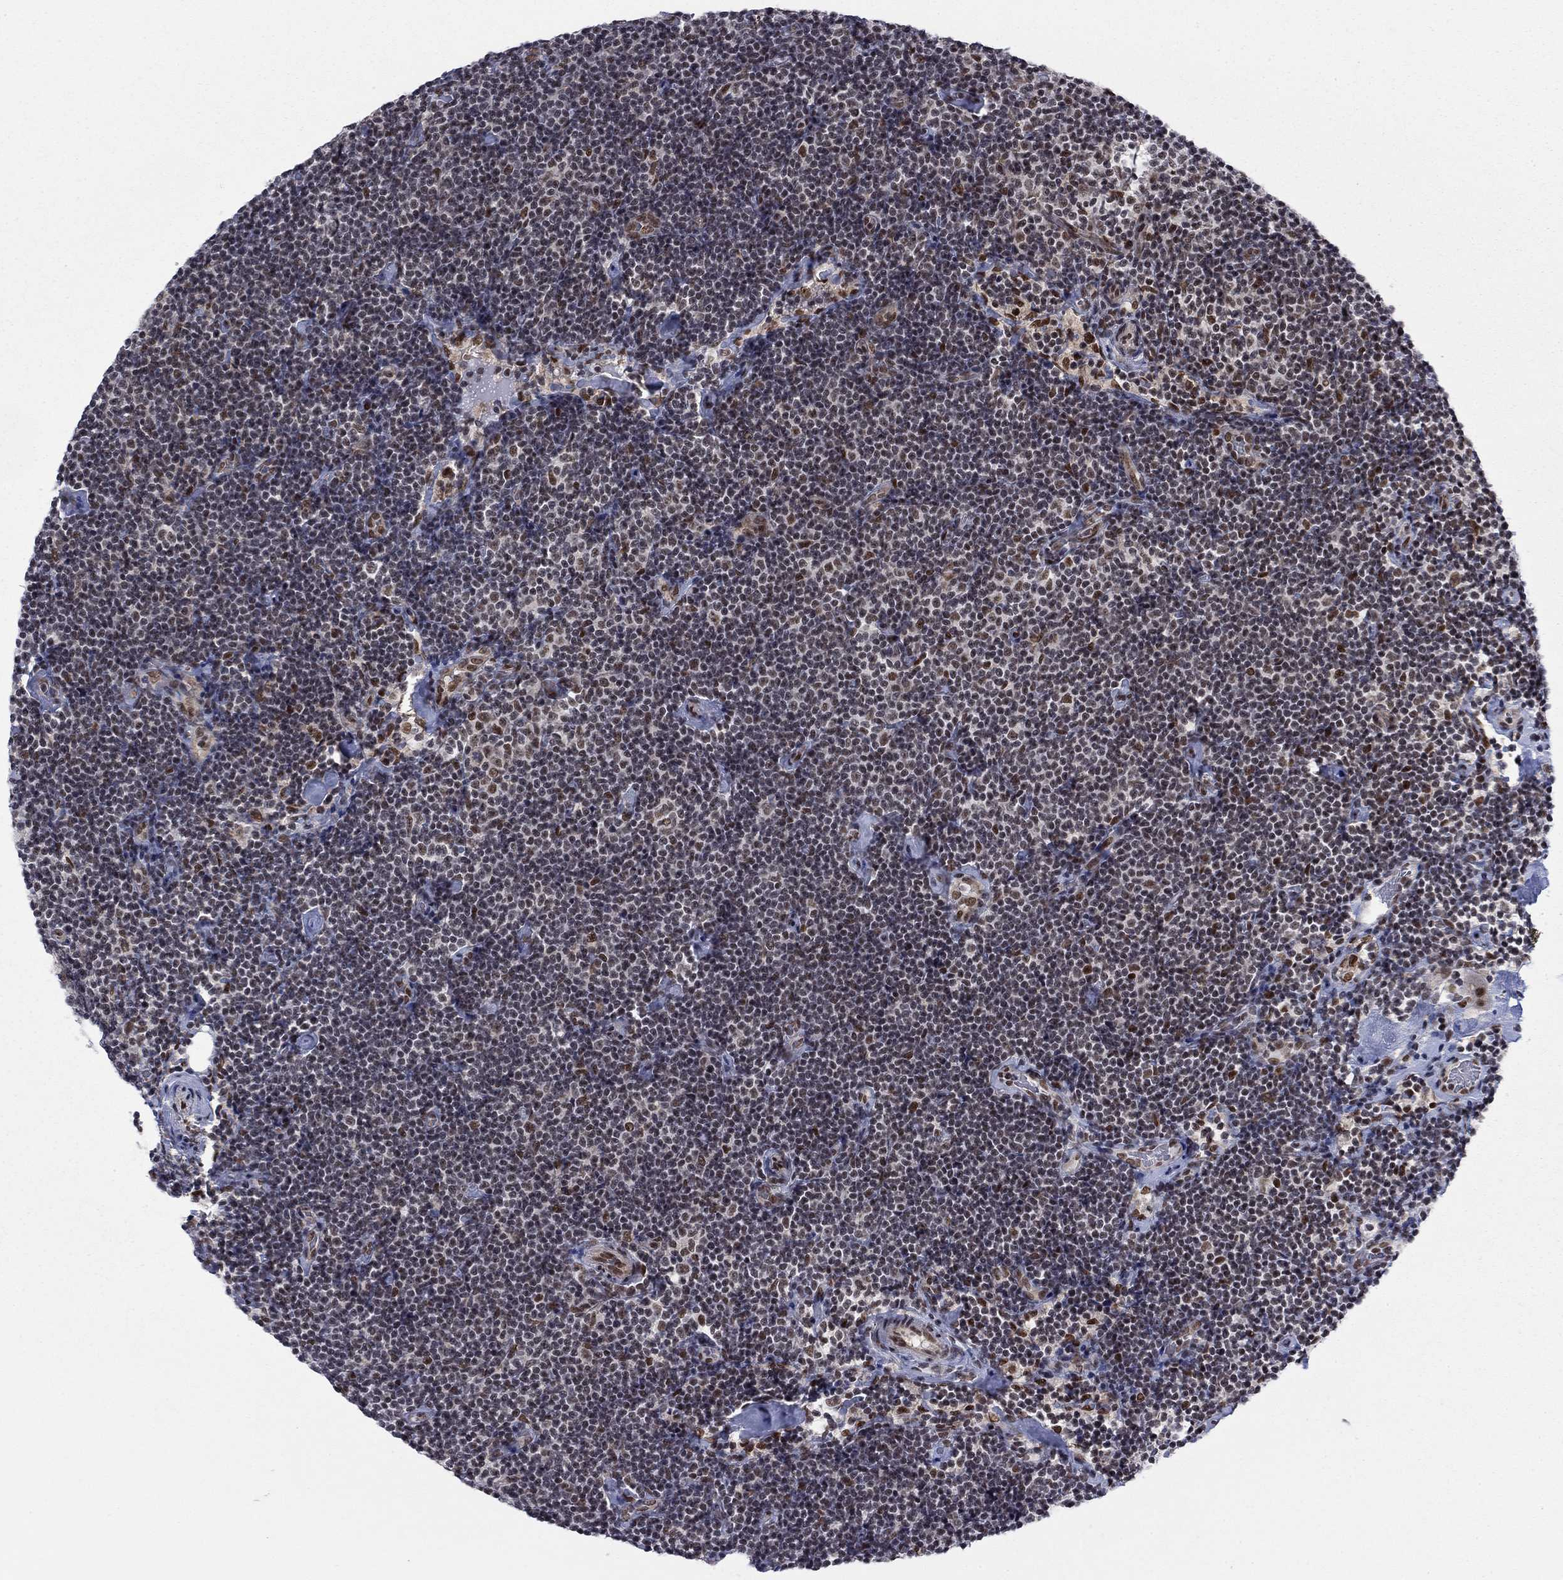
{"staining": {"intensity": "negative", "quantity": "none", "location": "none"}, "tissue": "lymphoma", "cell_type": "Tumor cells", "image_type": "cancer", "snomed": [{"axis": "morphology", "description": "Malignant lymphoma, non-Hodgkin's type, Low grade"}, {"axis": "topography", "description": "Lymph node"}], "caption": "This image is of low-grade malignant lymphoma, non-Hodgkin's type stained with immunohistochemistry to label a protein in brown with the nuclei are counter-stained blue. There is no staining in tumor cells. (Immunohistochemistry, brightfield microscopy, high magnification).", "gene": "FYTTD1", "patient": {"sex": "male", "age": 81}}